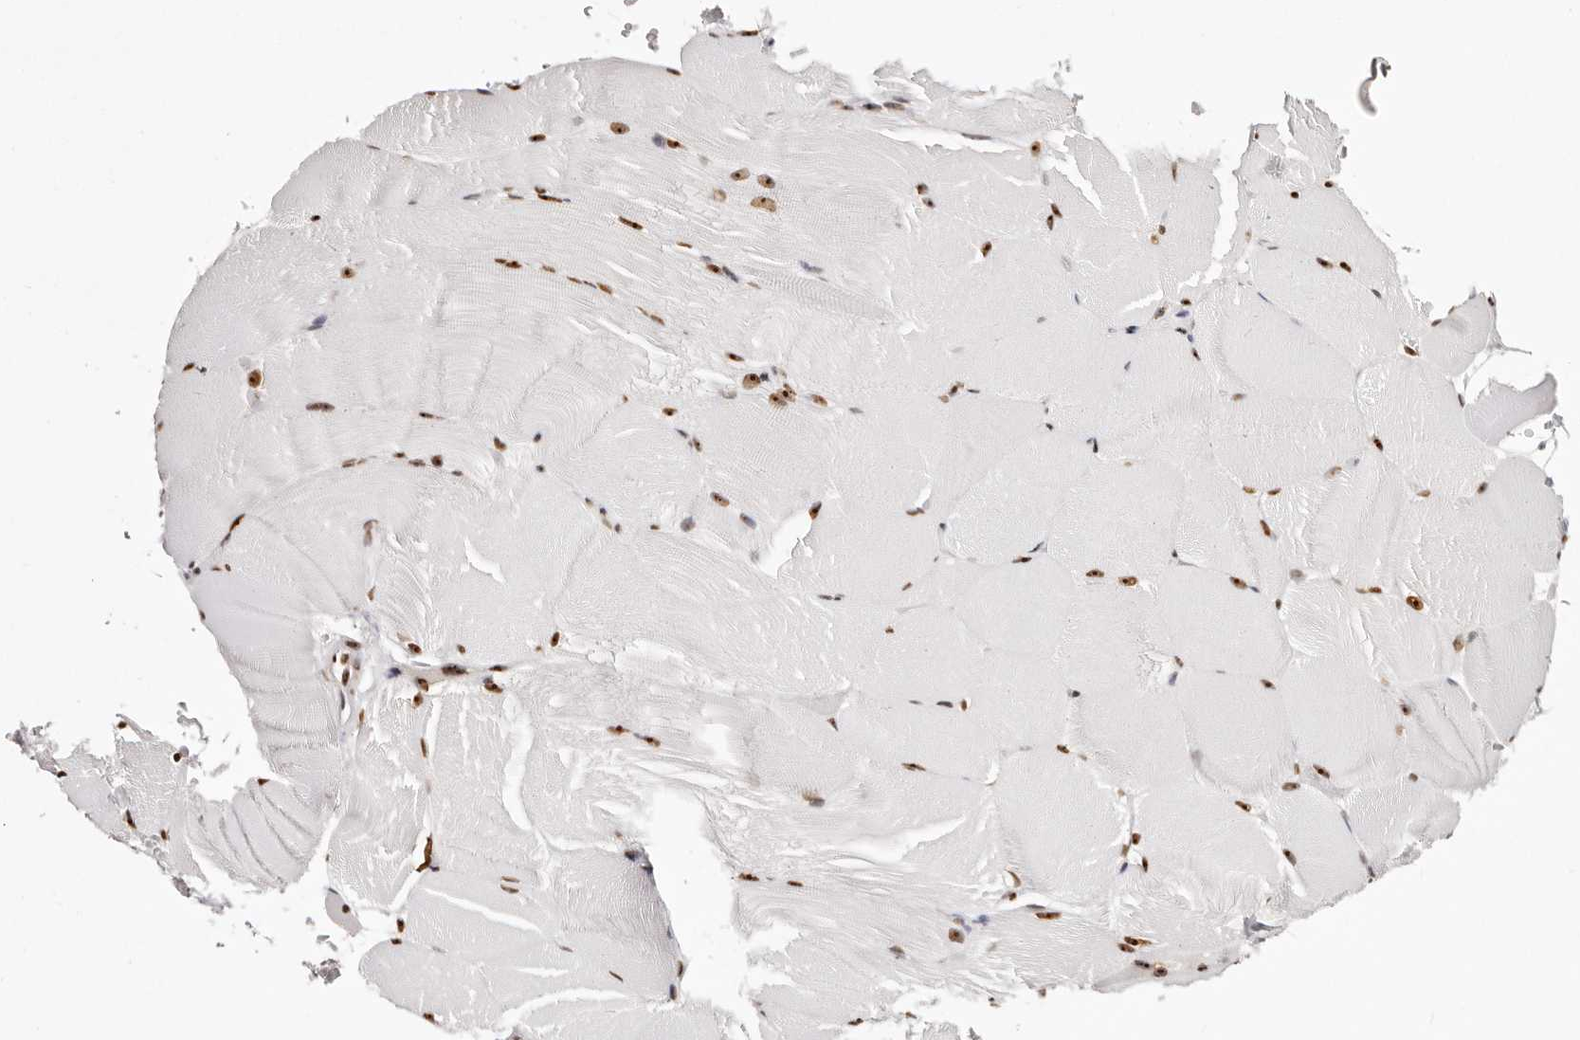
{"staining": {"intensity": "strong", "quantity": ">75%", "location": "nuclear"}, "tissue": "skeletal muscle", "cell_type": "Myocytes", "image_type": "normal", "snomed": [{"axis": "morphology", "description": "Normal tissue, NOS"}, {"axis": "topography", "description": "Skeletal muscle"}, {"axis": "topography", "description": "Parathyroid gland"}], "caption": "Immunohistochemistry (IHC) (DAB (3,3'-diaminobenzidine)) staining of unremarkable human skeletal muscle exhibits strong nuclear protein expression in about >75% of myocytes.", "gene": "IQGAP3", "patient": {"sex": "female", "age": 37}}